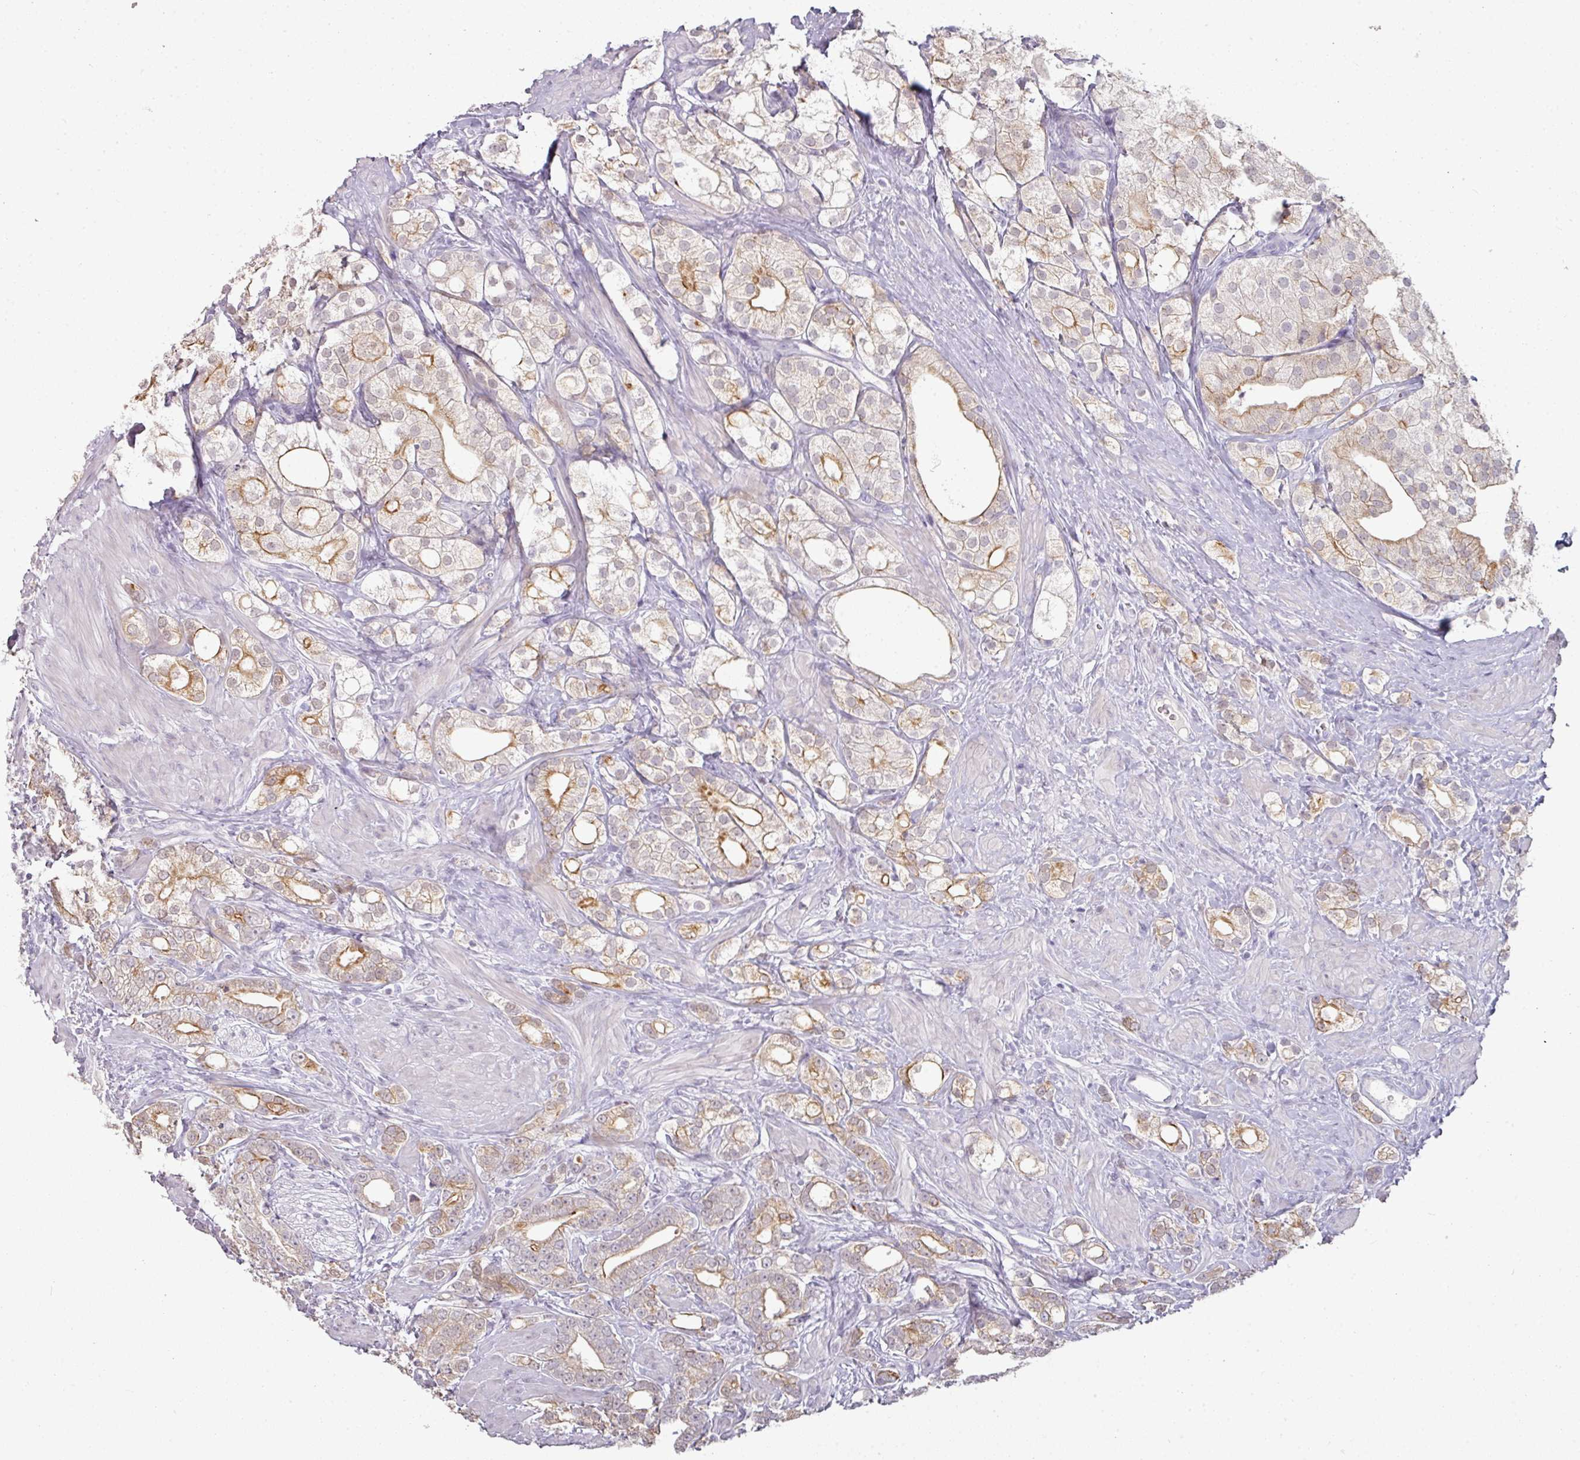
{"staining": {"intensity": "moderate", "quantity": "<25%", "location": "cytoplasmic/membranous"}, "tissue": "prostate cancer", "cell_type": "Tumor cells", "image_type": "cancer", "snomed": [{"axis": "morphology", "description": "Adenocarcinoma, High grade"}, {"axis": "topography", "description": "Prostate"}], "caption": "Prostate cancer stained with immunohistochemistry exhibits moderate cytoplasmic/membranous expression in approximately <25% of tumor cells.", "gene": "GTF2H3", "patient": {"sex": "male", "age": 50}}